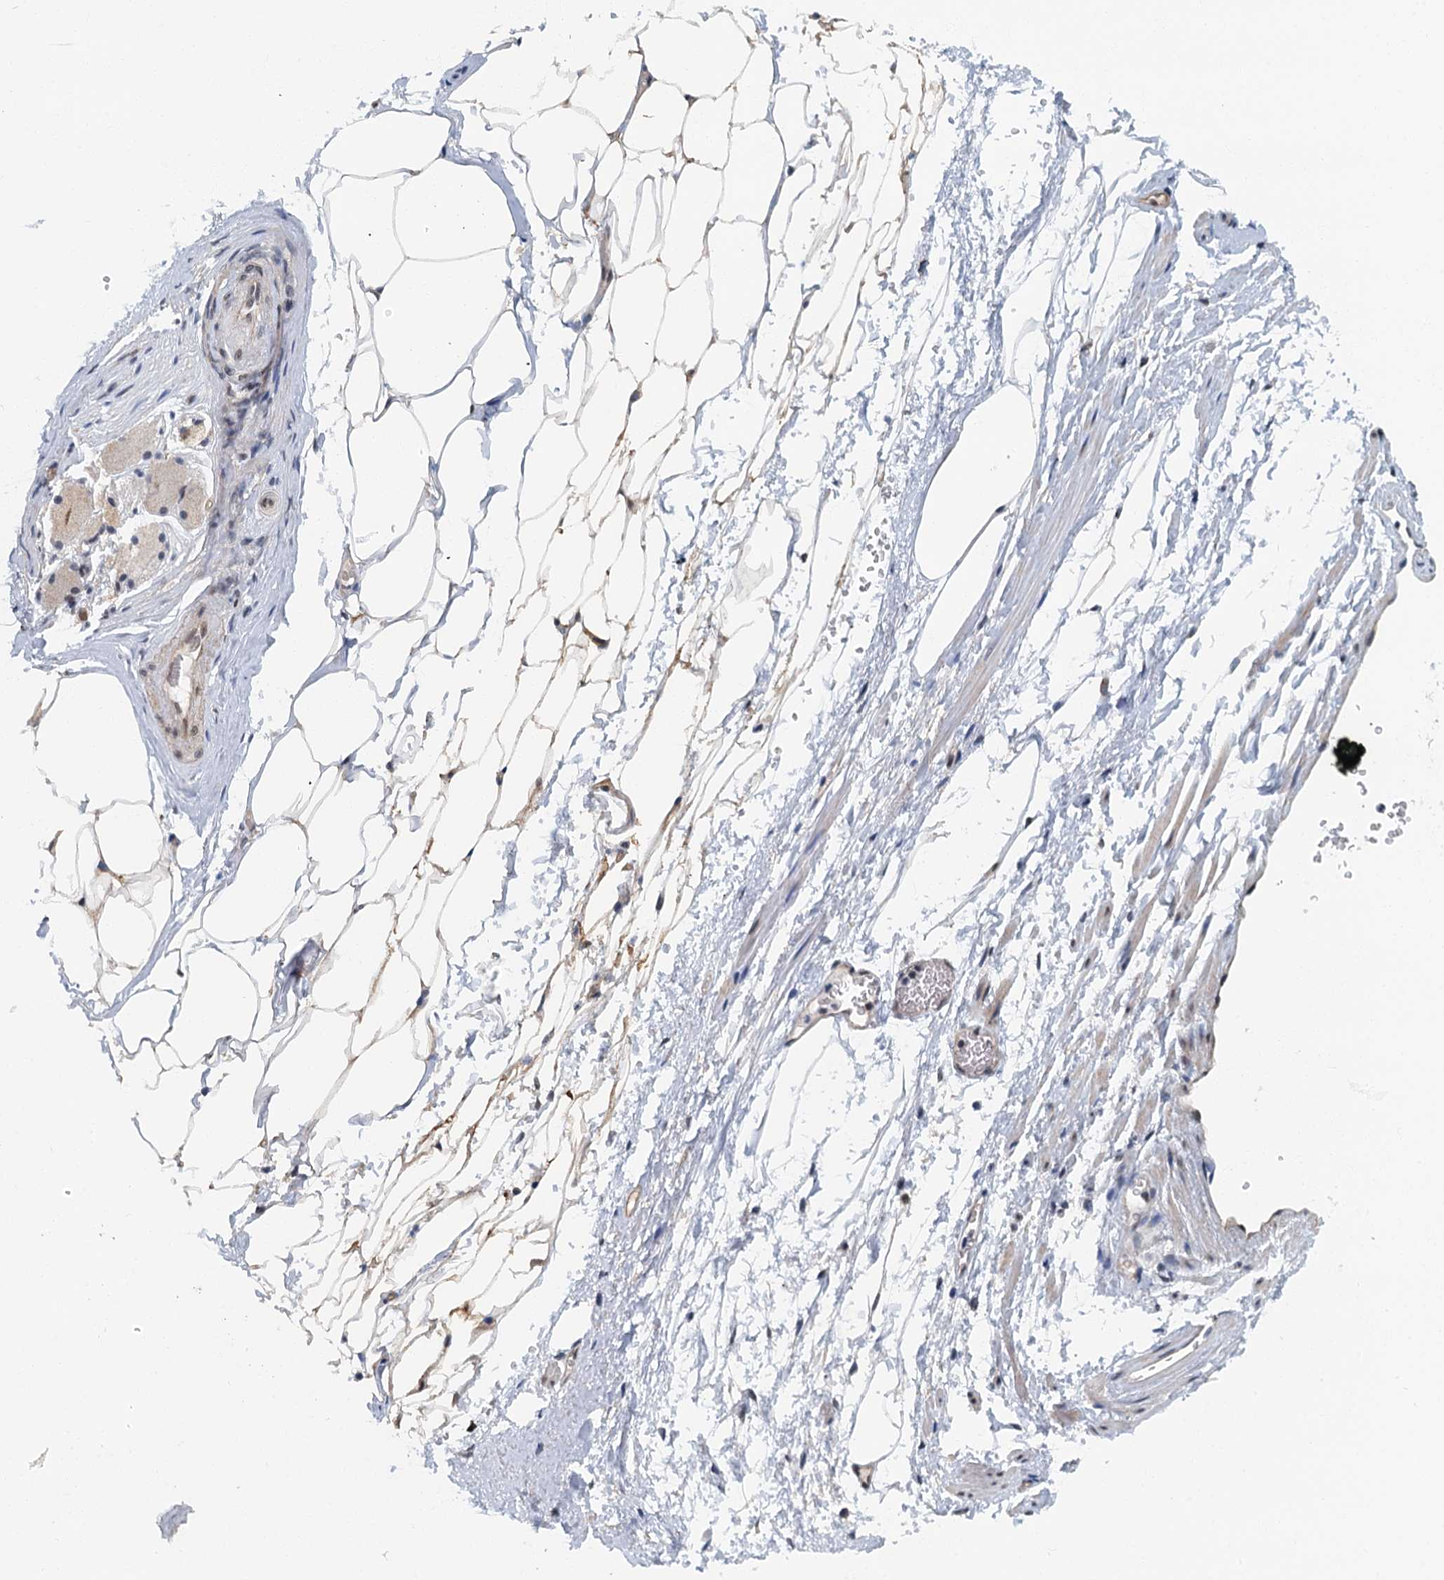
{"staining": {"intensity": "moderate", "quantity": ">75%", "location": "nuclear"}, "tissue": "adipose tissue", "cell_type": "Adipocytes", "image_type": "normal", "snomed": [{"axis": "morphology", "description": "Normal tissue, NOS"}, {"axis": "morphology", "description": "Adenocarcinoma, Low grade"}, {"axis": "topography", "description": "Prostate"}, {"axis": "topography", "description": "Peripheral nerve tissue"}], "caption": "Protein staining shows moderate nuclear expression in about >75% of adipocytes in benign adipose tissue.", "gene": "GADL1", "patient": {"sex": "male", "age": 63}}